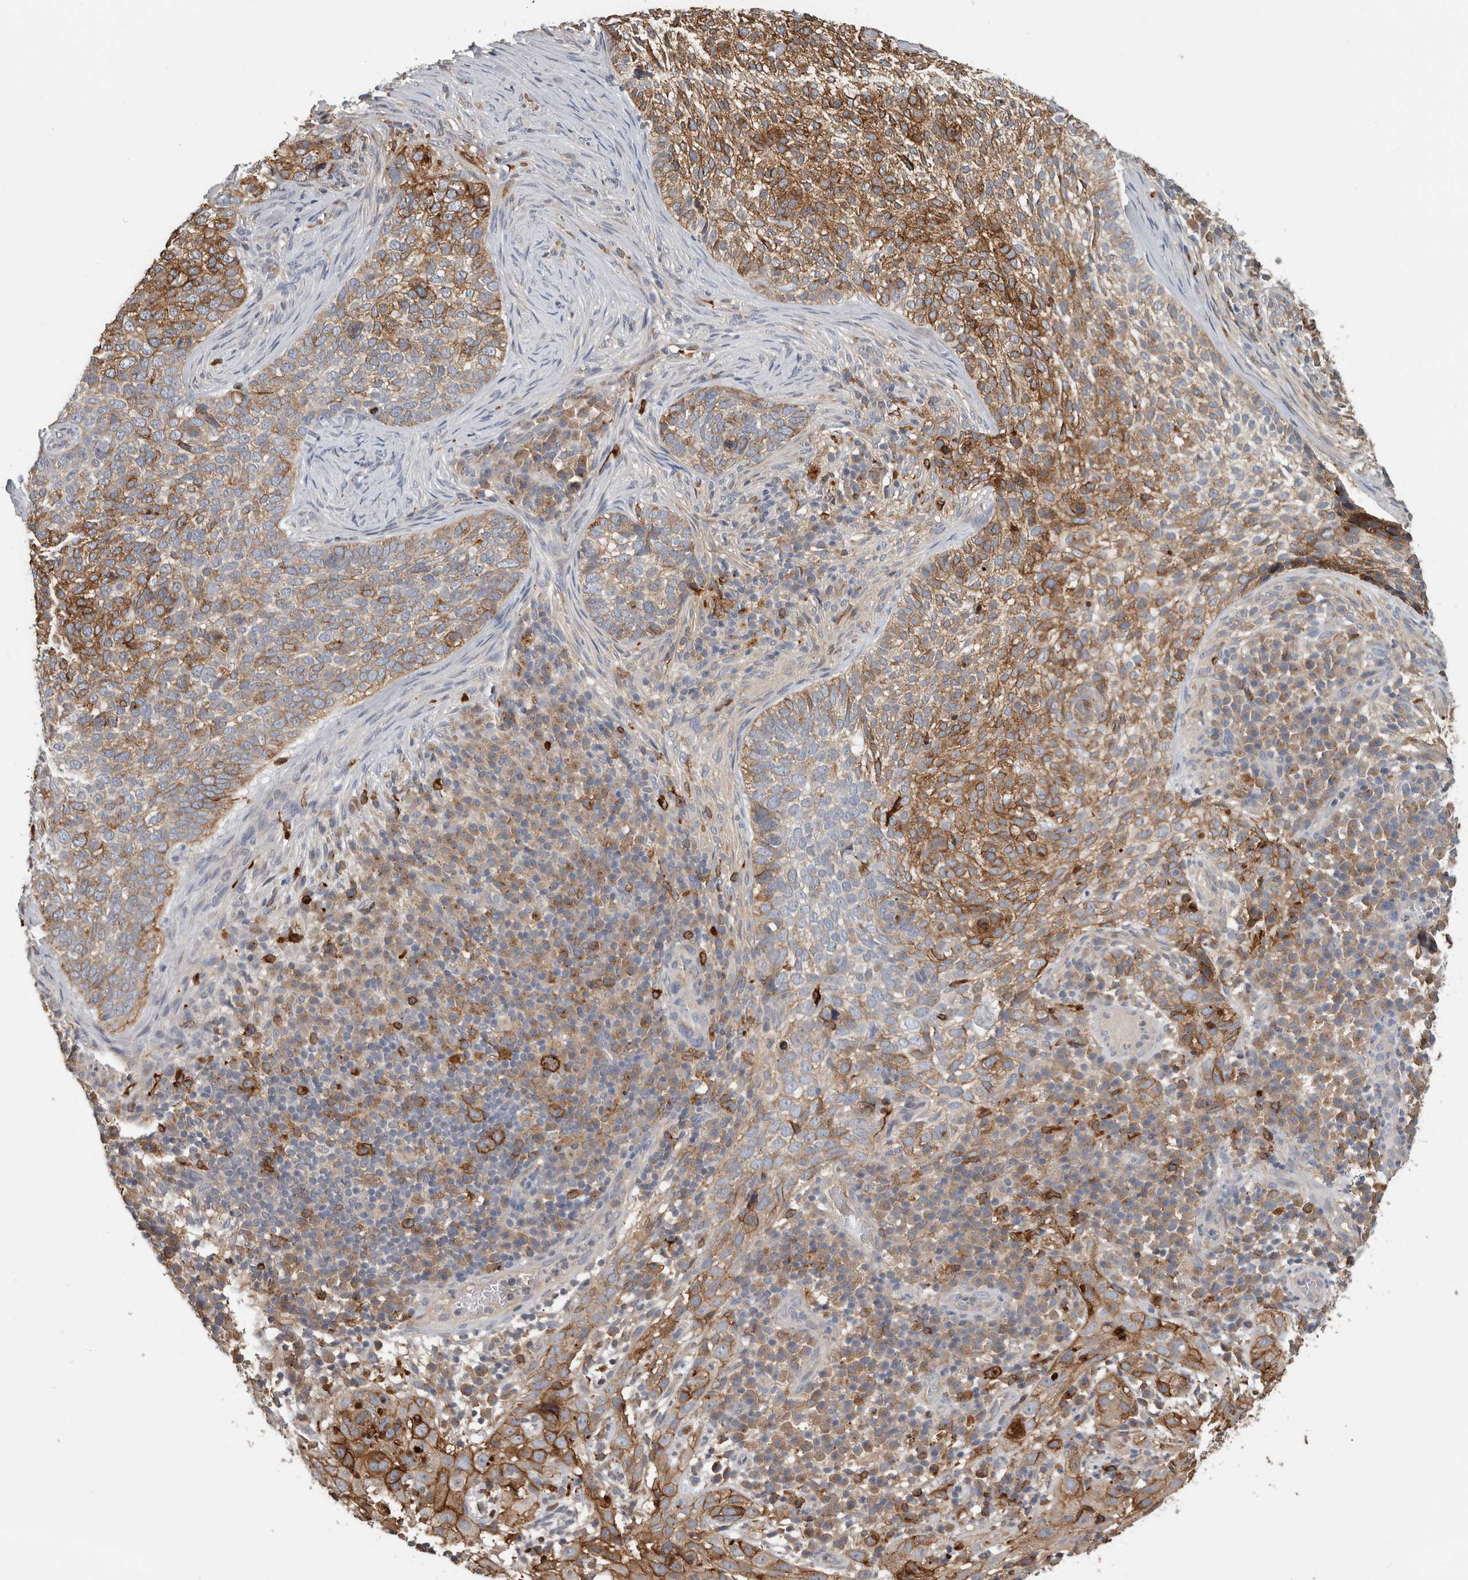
{"staining": {"intensity": "moderate", "quantity": ">75%", "location": "cytoplasmic/membranous"}, "tissue": "skin cancer", "cell_type": "Tumor cells", "image_type": "cancer", "snomed": [{"axis": "morphology", "description": "Basal cell carcinoma"}, {"axis": "topography", "description": "Skin"}], "caption": "Basal cell carcinoma (skin) stained with a brown dye demonstrates moderate cytoplasmic/membranous positive expression in approximately >75% of tumor cells.", "gene": "TFRC", "patient": {"sex": "female", "age": 64}}